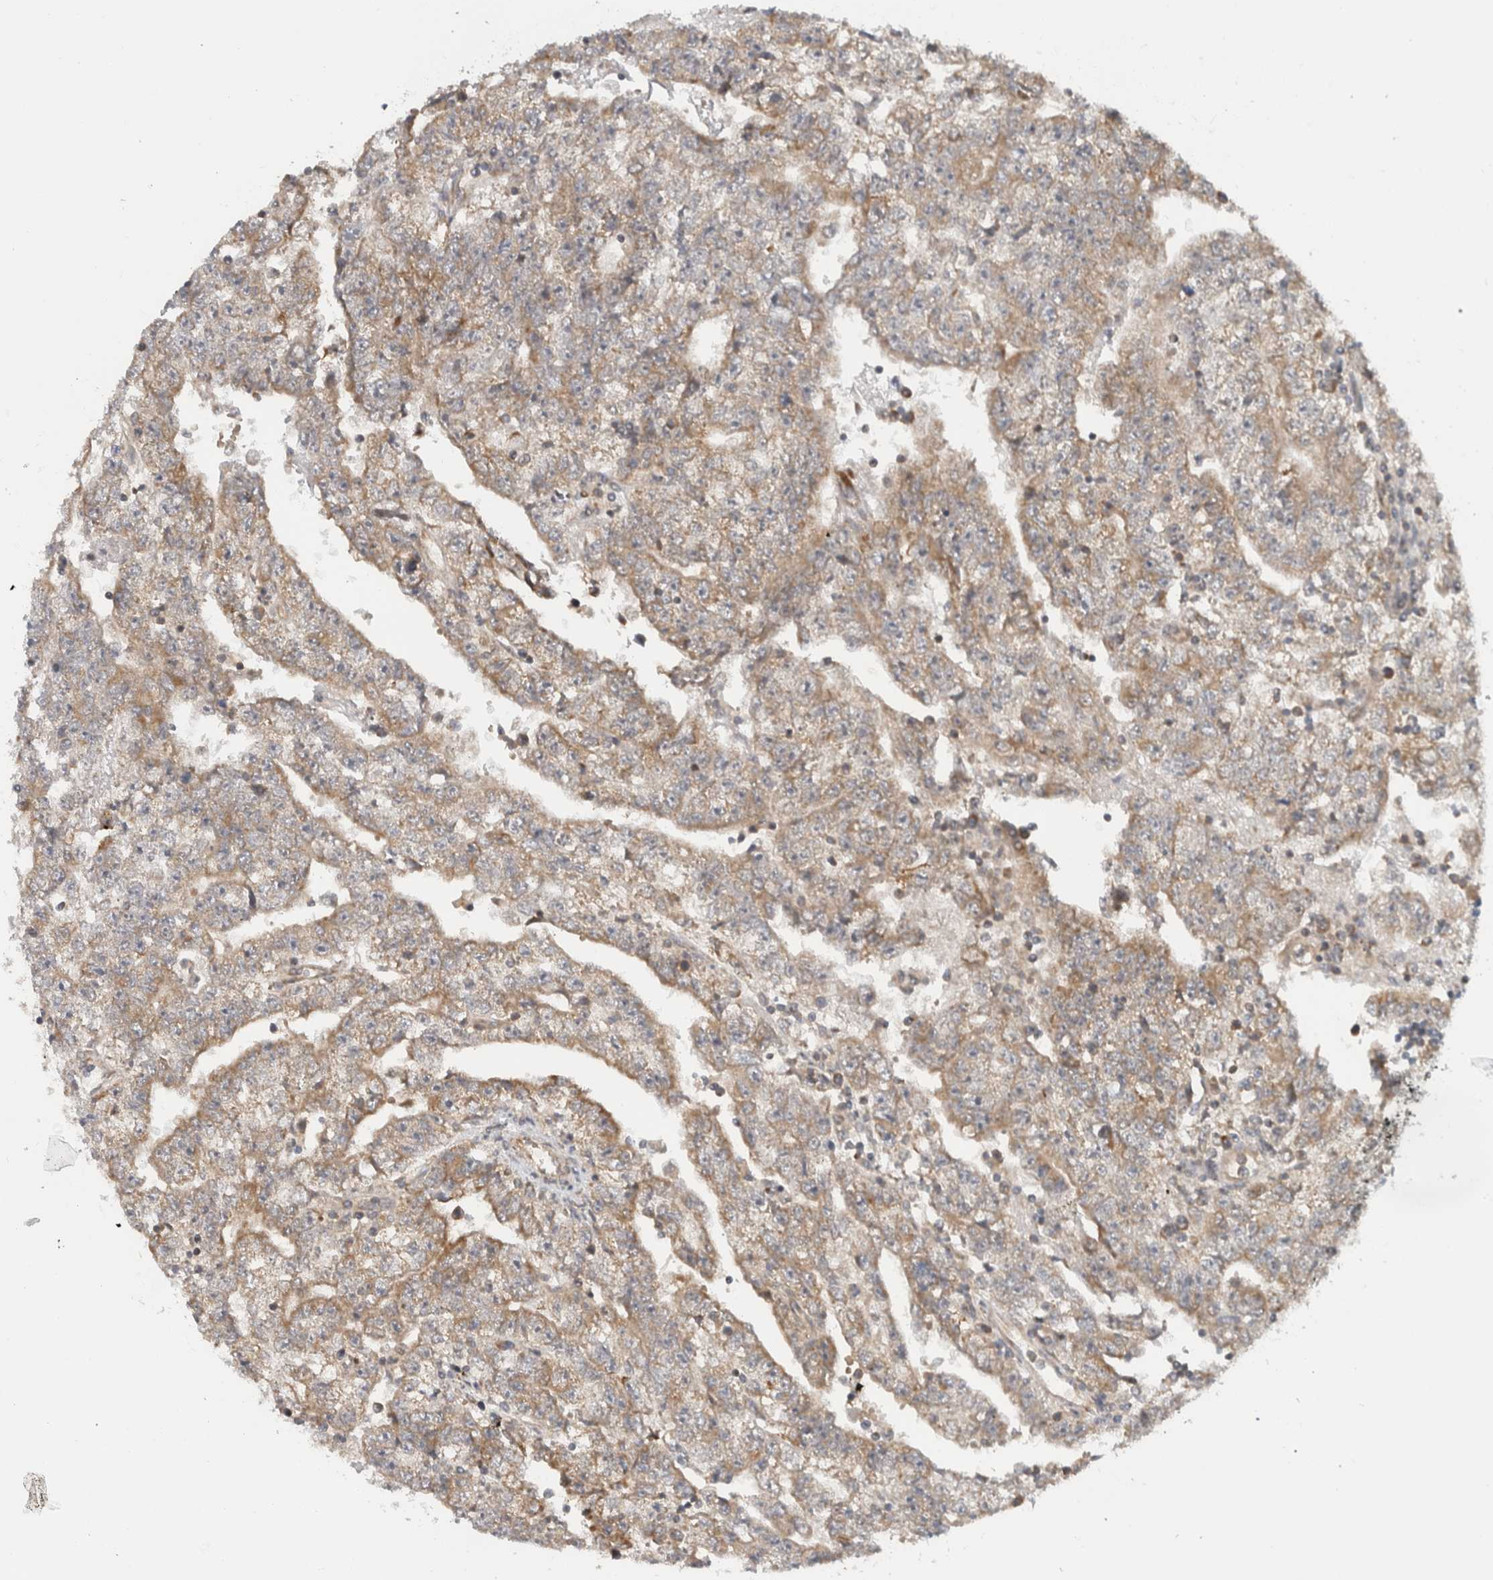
{"staining": {"intensity": "moderate", "quantity": "25%-75%", "location": "cytoplasmic/membranous"}, "tissue": "testis cancer", "cell_type": "Tumor cells", "image_type": "cancer", "snomed": [{"axis": "morphology", "description": "Carcinoma, Embryonal, NOS"}, {"axis": "topography", "description": "Testis"}], "caption": "Moderate cytoplasmic/membranous expression is appreciated in approximately 25%-75% of tumor cells in embryonal carcinoma (testis).", "gene": "CMC2", "patient": {"sex": "male", "age": 25}}